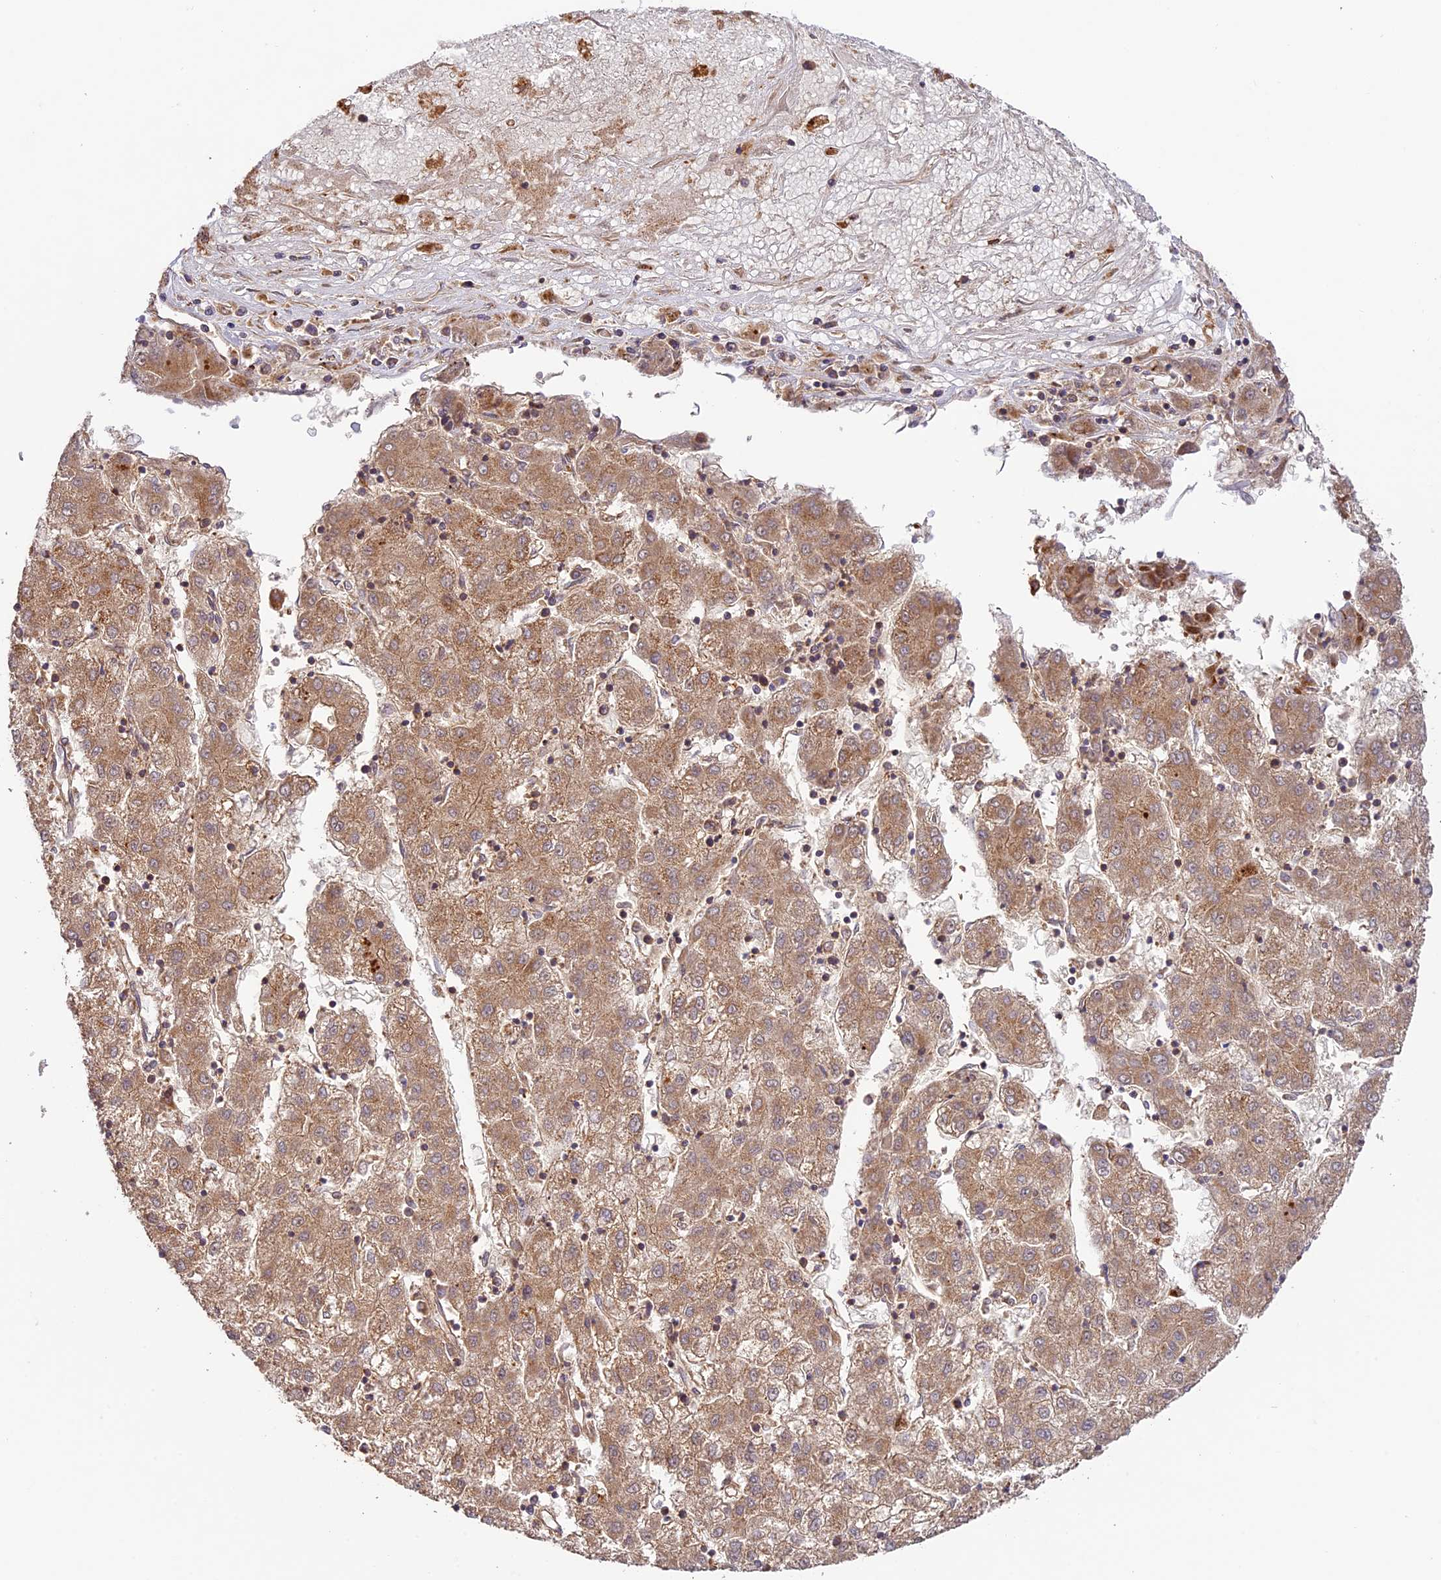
{"staining": {"intensity": "moderate", "quantity": ">75%", "location": "cytoplasmic/membranous"}, "tissue": "liver cancer", "cell_type": "Tumor cells", "image_type": "cancer", "snomed": [{"axis": "morphology", "description": "Carcinoma, Hepatocellular, NOS"}, {"axis": "topography", "description": "Liver"}], "caption": "Human liver cancer (hepatocellular carcinoma) stained with a protein marker reveals moderate staining in tumor cells.", "gene": "DGKH", "patient": {"sex": "male", "age": 72}}